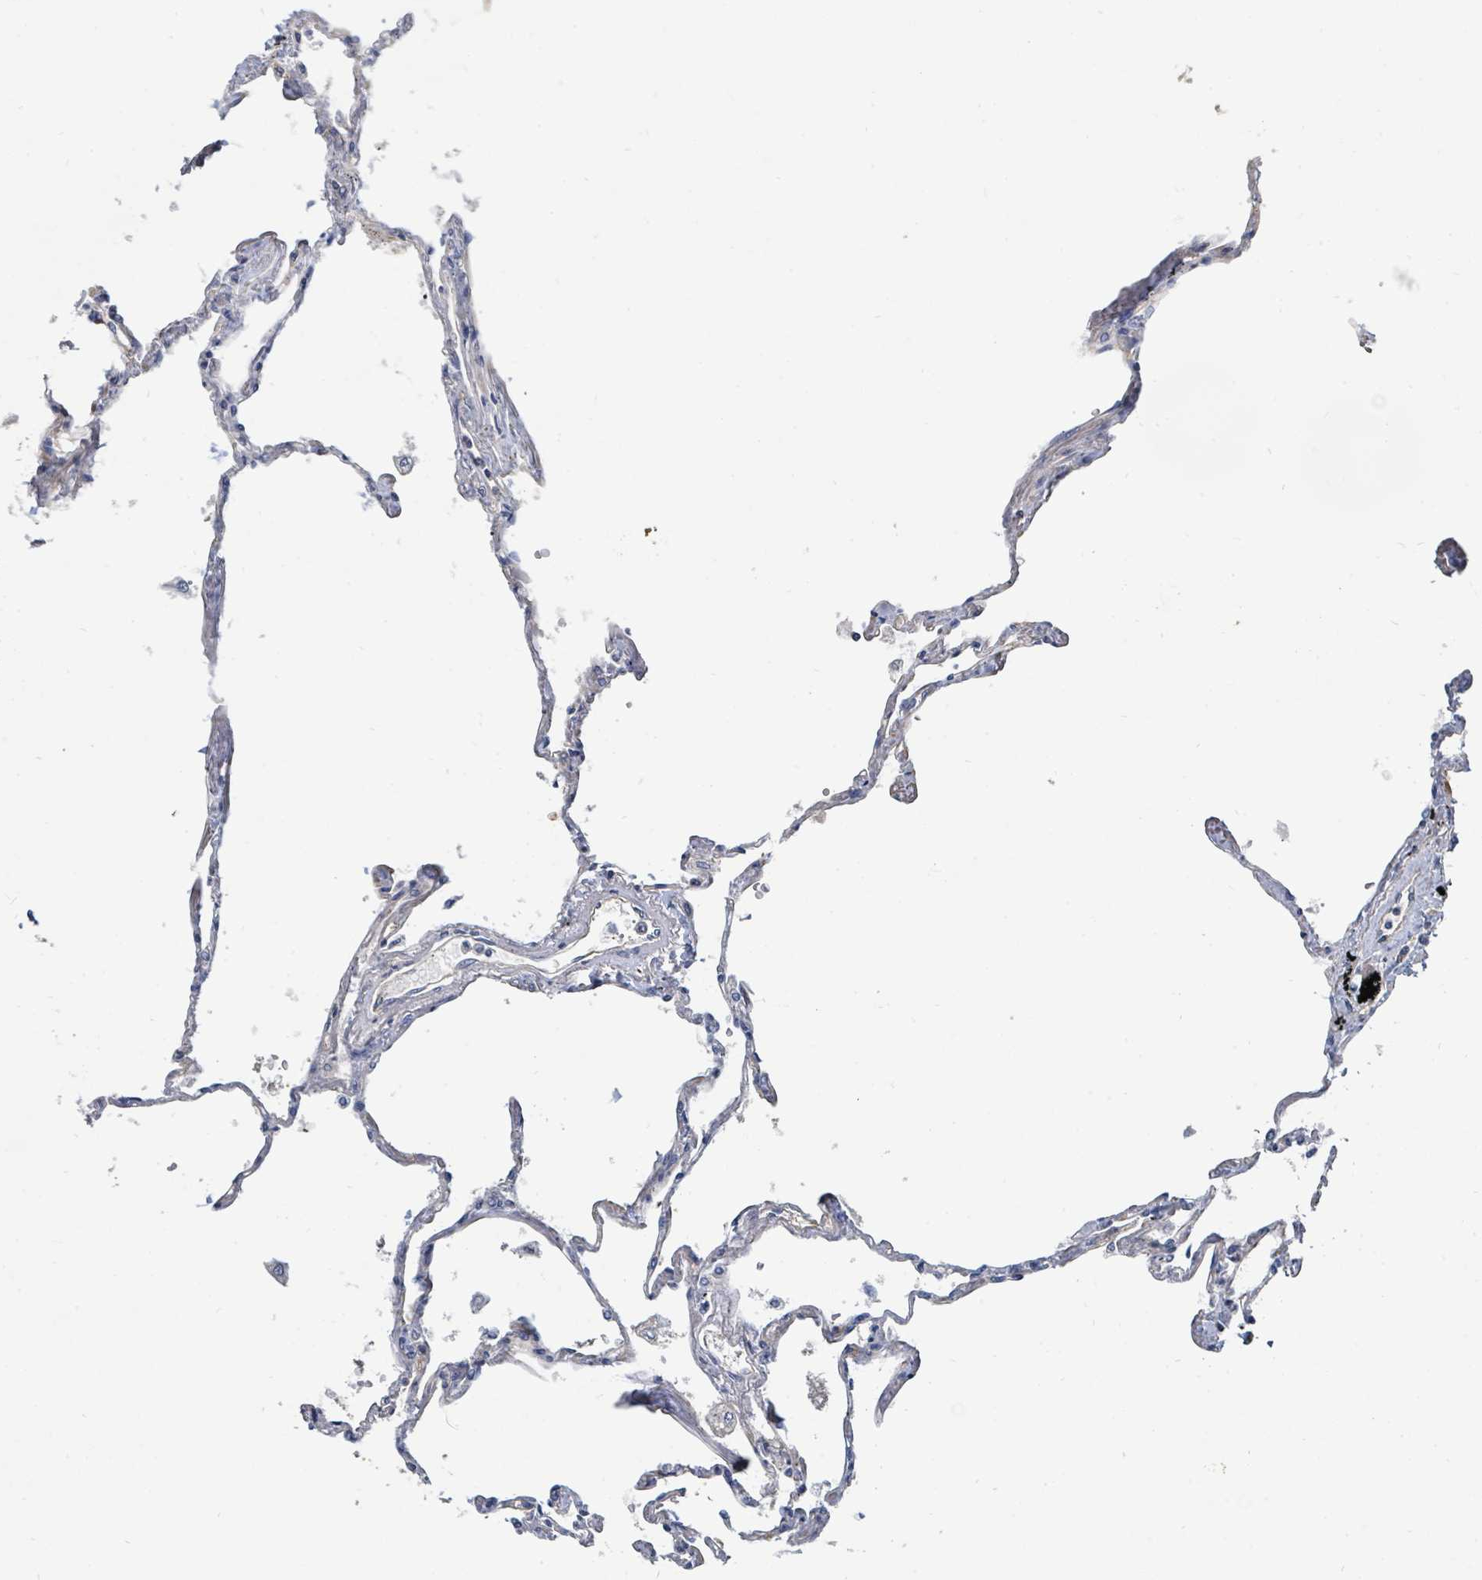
{"staining": {"intensity": "negative", "quantity": "none", "location": "none"}, "tissue": "lung", "cell_type": "Alveolar cells", "image_type": "normal", "snomed": [{"axis": "morphology", "description": "Normal tissue, NOS"}, {"axis": "topography", "description": "Lung"}], "caption": "This is an IHC photomicrograph of benign lung. There is no expression in alveolar cells.", "gene": "BOLA2B", "patient": {"sex": "female", "age": 67}}